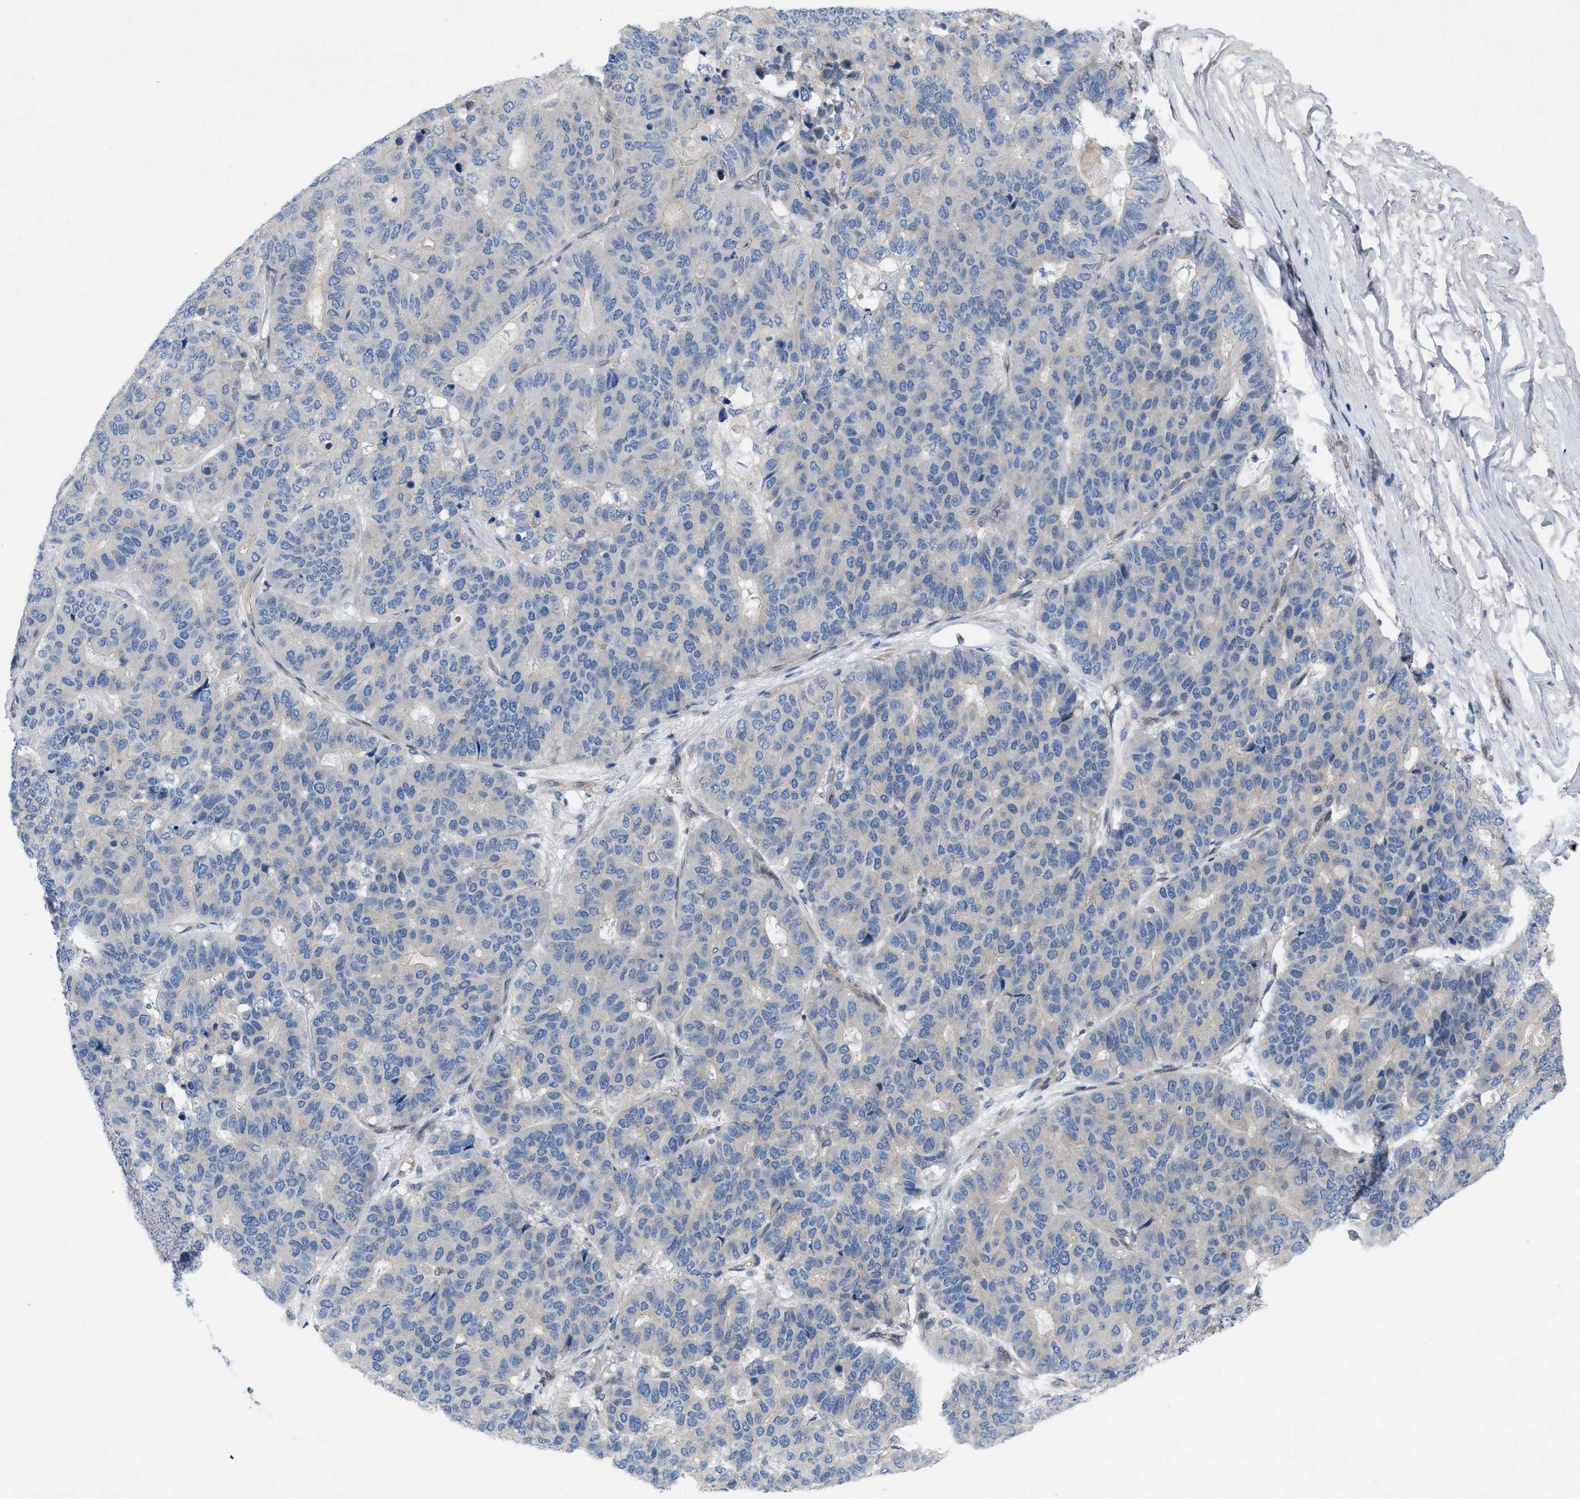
{"staining": {"intensity": "negative", "quantity": "none", "location": "none"}, "tissue": "pancreatic cancer", "cell_type": "Tumor cells", "image_type": "cancer", "snomed": [{"axis": "morphology", "description": "Adenocarcinoma, NOS"}, {"axis": "topography", "description": "Pancreas"}], "caption": "A high-resolution photomicrograph shows IHC staining of pancreatic adenocarcinoma, which reveals no significant staining in tumor cells. (Stains: DAB (3,3'-diaminobenzidine) immunohistochemistry with hematoxylin counter stain, Microscopy: brightfield microscopy at high magnification).", "gene": "NDEL1", "patient": {"sex": "male", "age": 50}}